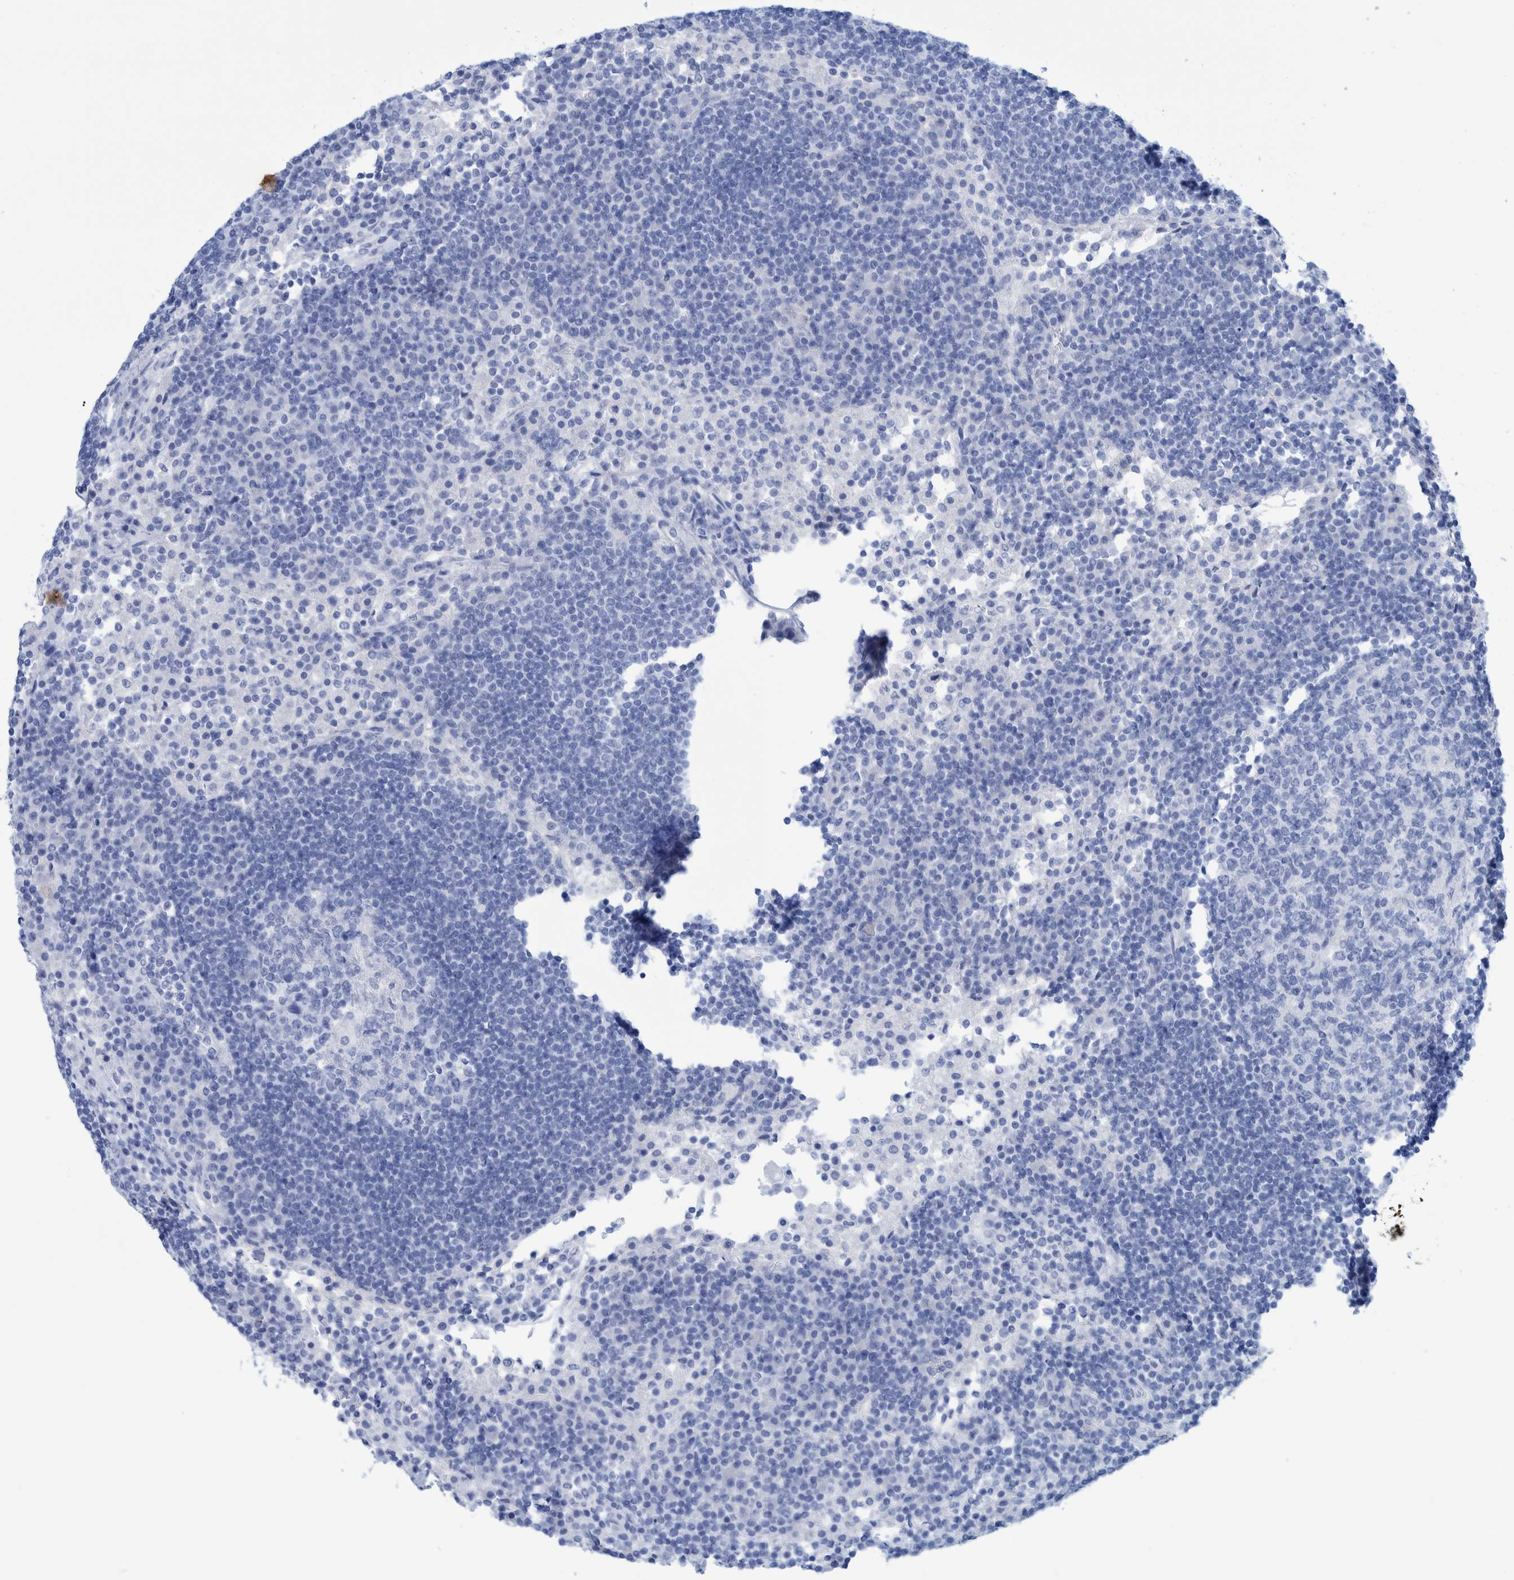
{"staining": {"intensity": "negative", "quantity": "none", "location": "none"}, "tissue": "lymph node", "cell_type": "Germinal center cells", "image_type": "normal", "snomed": [{"axis": "morphology", "description": "Normal tissue, NOS"}, {"axis": "topography", "description": "Lymph node"}], "caption": "Photomicrograph shows no significant protein staining in germinal center cells of normal lymph node.", "gene": "PERP", "patient": {"sex": "female", "age": 53}}